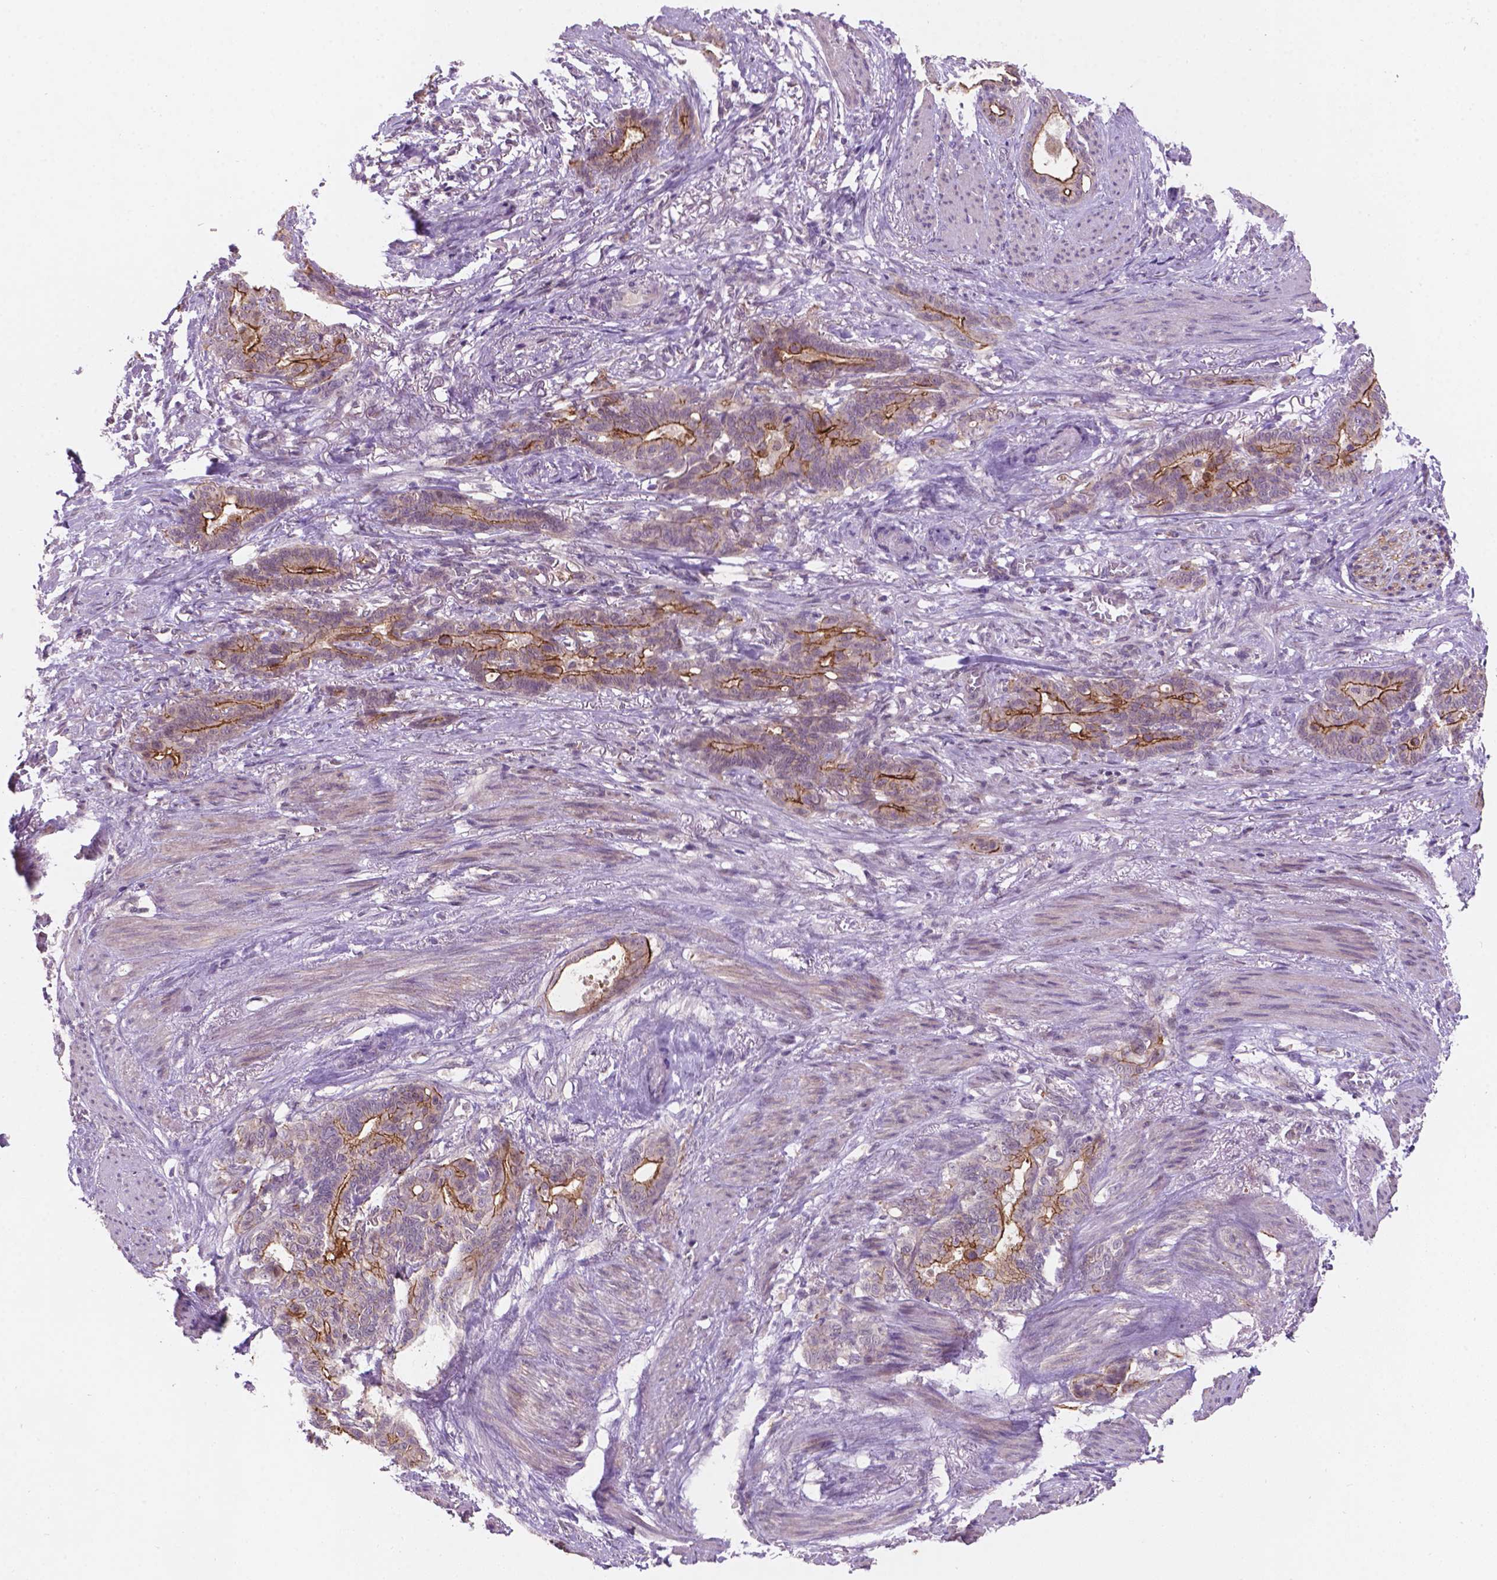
{"staining": {"intensity": "moderate", "quantity": "<25%", "location": "cytoplasmic/membranous"}, "tissue": "stomach cancer", "cell_type": "Tumor cells", "image_type": "cancer", "snomed": [{"axis": "morphology", "description": "Normal tissue, NOS"}, {"axis": "morphology", "description": "Adenocarcinoma, NOS"}, {"axis": "topography", "description": "Esophagus"}, {"axis": "topography", "description": "Stomach, upper"}], "caption": "Tumor cells show moderate cytoplasmic/membranous staining in about <25% of cells in stomach adenocarcinoma.", "gene": "GXYLT2", "patient": {"sex": "male", "age": 62}}